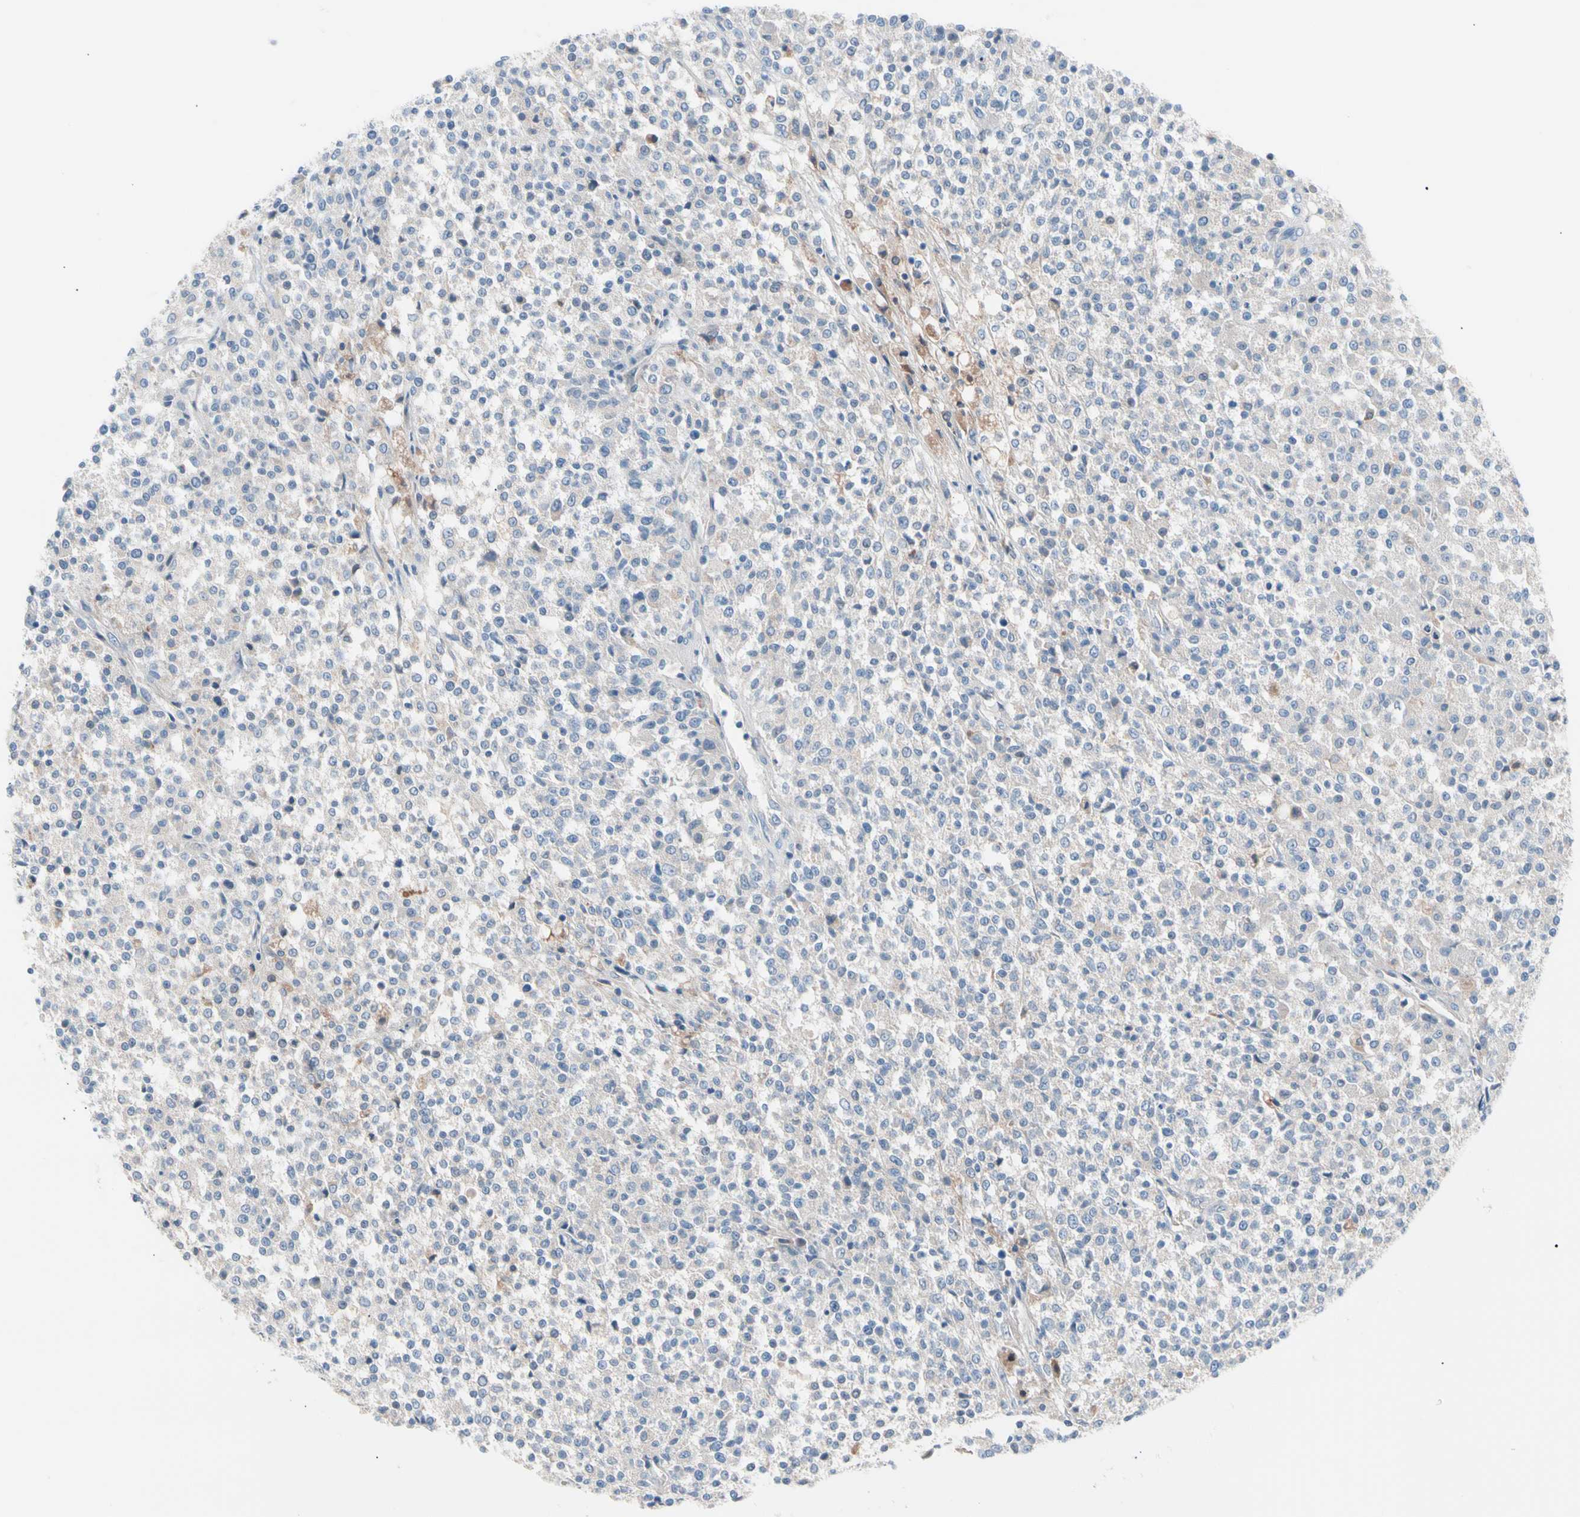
{"staining": {"intensity": "weak", "quantity": "<25%", "location": "cytoplasmic/membranous"}, "tissue": "testis cancer", "cell_type": "Tumor cells", "image_type": "cancer", "snomed": [{"axis": "morphology", "description": "Seminoma, NOS"}, {"axis": "topography", "description": "Testis"}], "caption": "This is a photomicrograph of IHC staining of testis seminoma, which shows no positivity in tumor cells.", "gene": "CASQ1", "patient": {"sex": "male", "age": 59}}